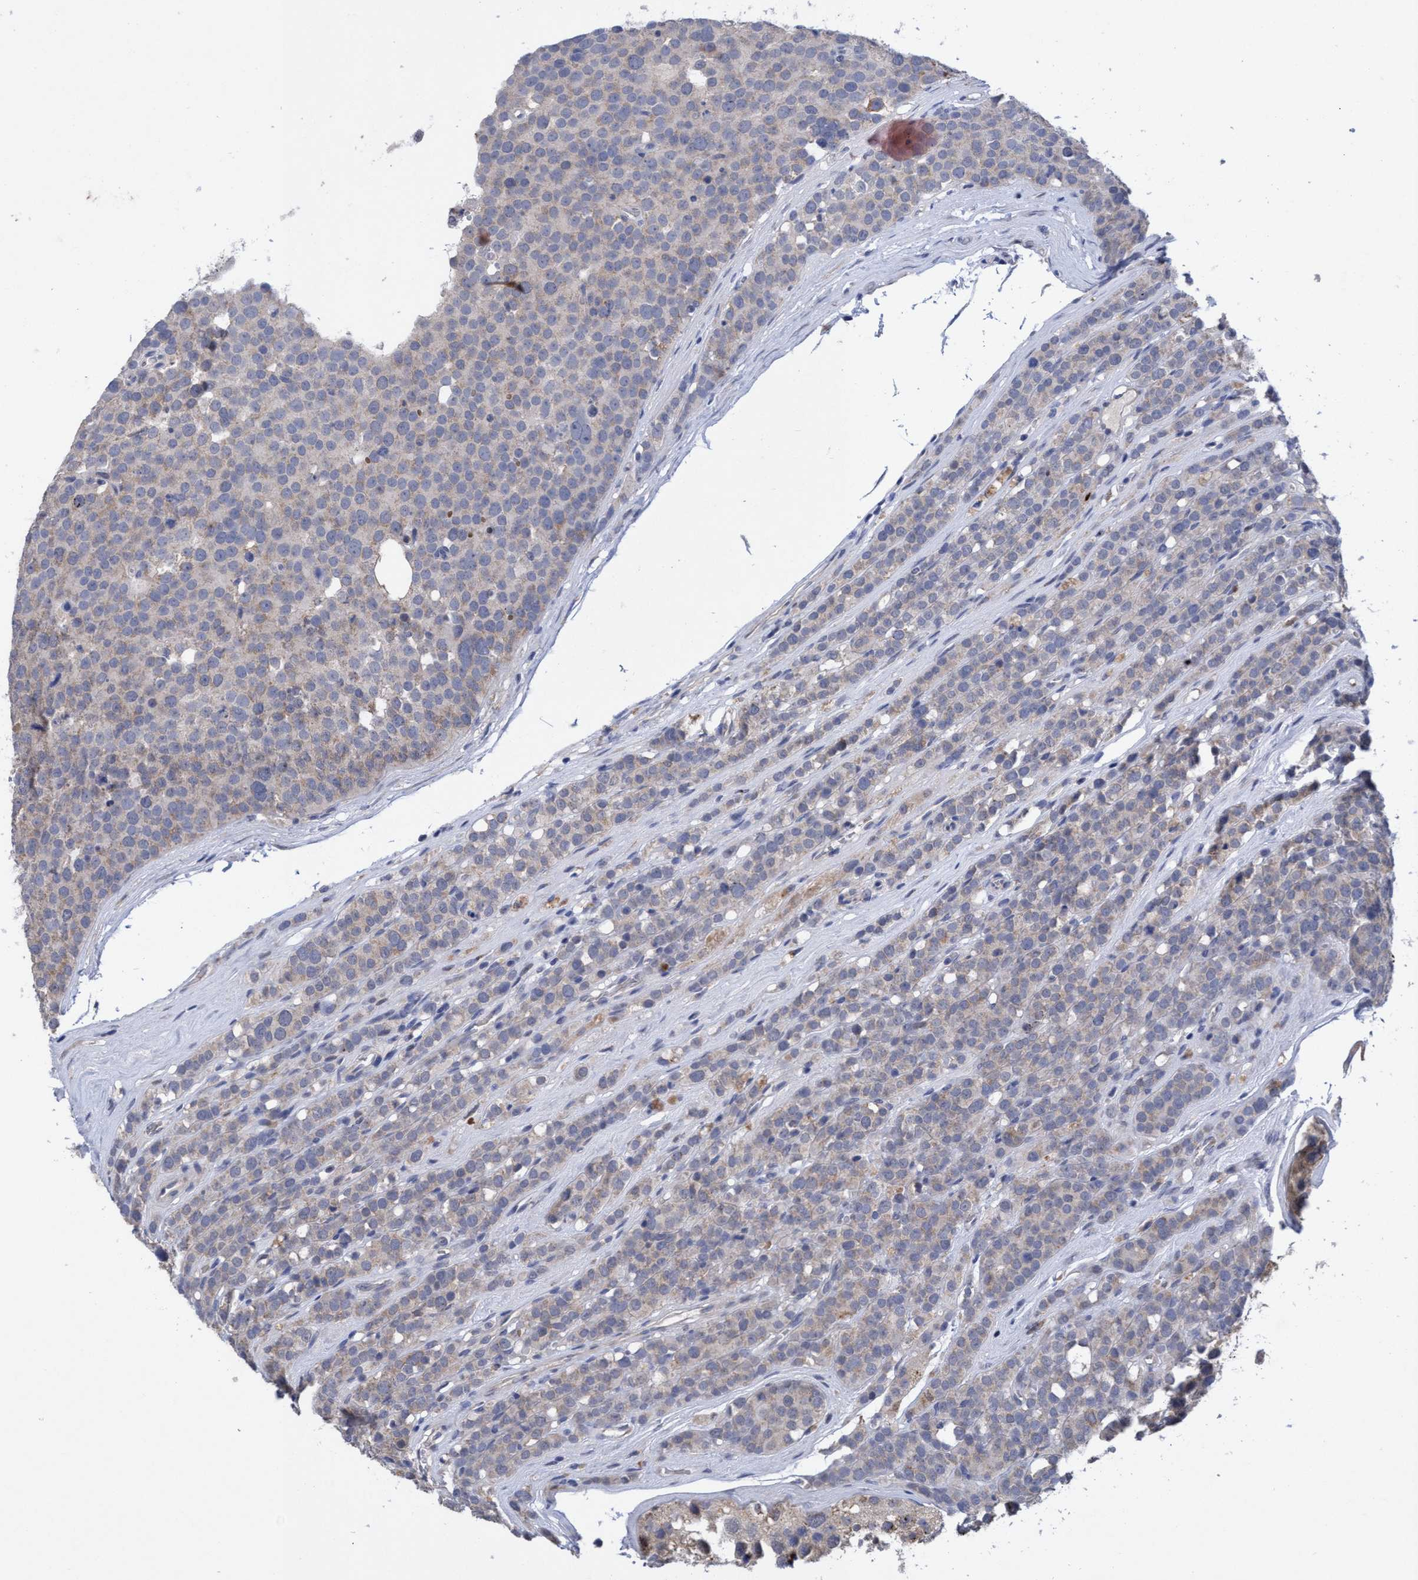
{"staining": {"intensity": "weak", "quantity": "<25%", "location": "cytoplasmic/membranous"}, "tissue": "testis cancer", "cell_type": "Tumor cells", "image_type": "cancer", "snomed": [{"axis": "morphology", "description": "Seminoma, NOS"}, {"axis": "topography", "description": "Testis"}], "caption": "Immunohistochemistry image of neoplastic tissue: testis seminoma stained with DAB (3,3'-diaminobenzidine) reveals no significant protein positivity in tumor cells.", "gene": "SEMA4D", "patient": {"sex": "male", "age": 71}}